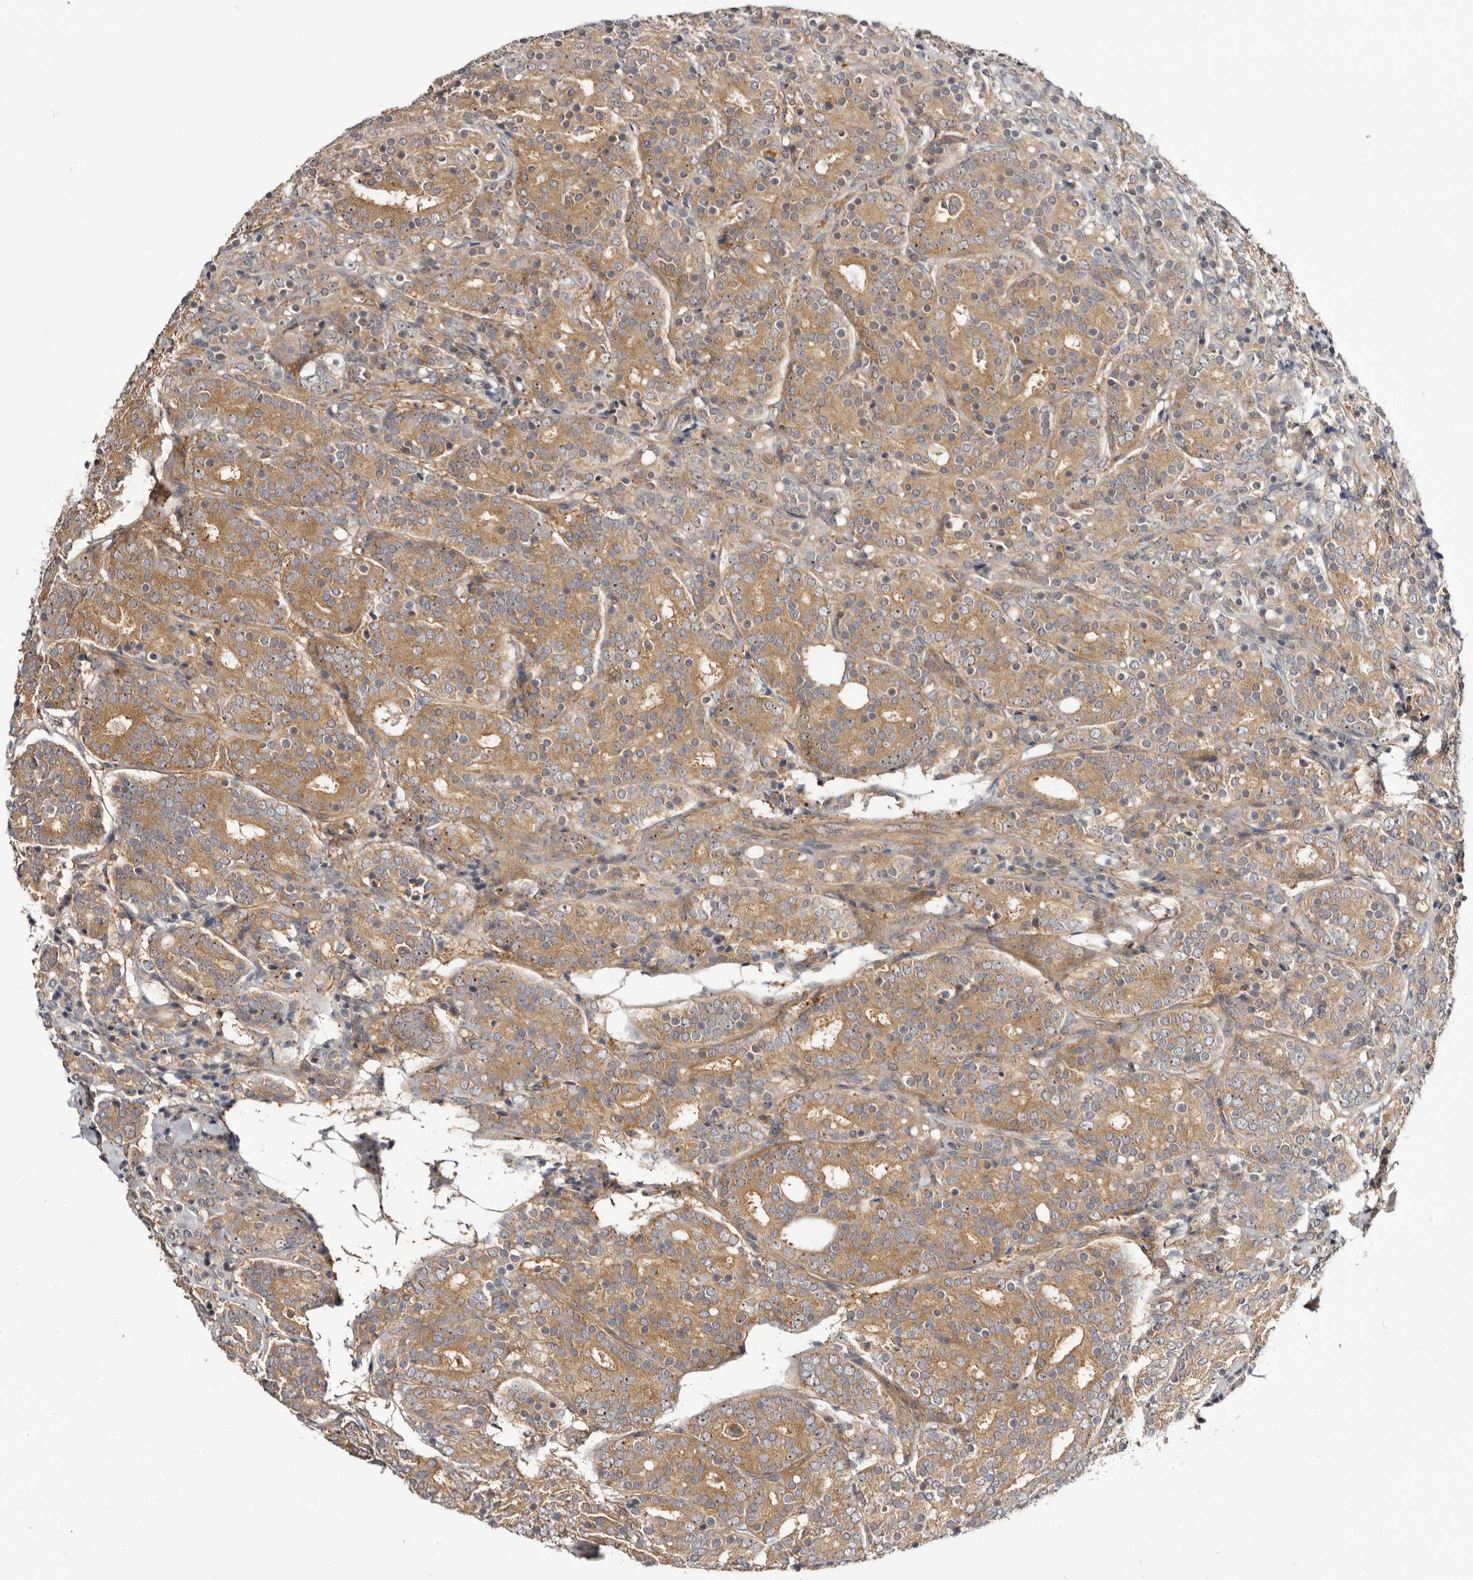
{"staining": {"intensity": "moderate", "quantity": ">75%", "location": "cytoplasmic/membranous,nuclear"}, "tissue": "prostate cancer", "cell_type": "Tumor cells", "image_type": "cancer", "snomed": [{"axis": "morphology", "description": "Adenocarcinoma, High grade"}, {"axis": "topography", "description": "Prostate"}], "caption": "A high-resolution image shows IHC staining of prostate cancer (high-grade adenocarcinoma), which shows moderate cytoplasmic/membranous and nuclear positivity in approximately >75% of tumor cells.", "gene": "PANK4", "patient": {"sex": "male", "age": 62}}